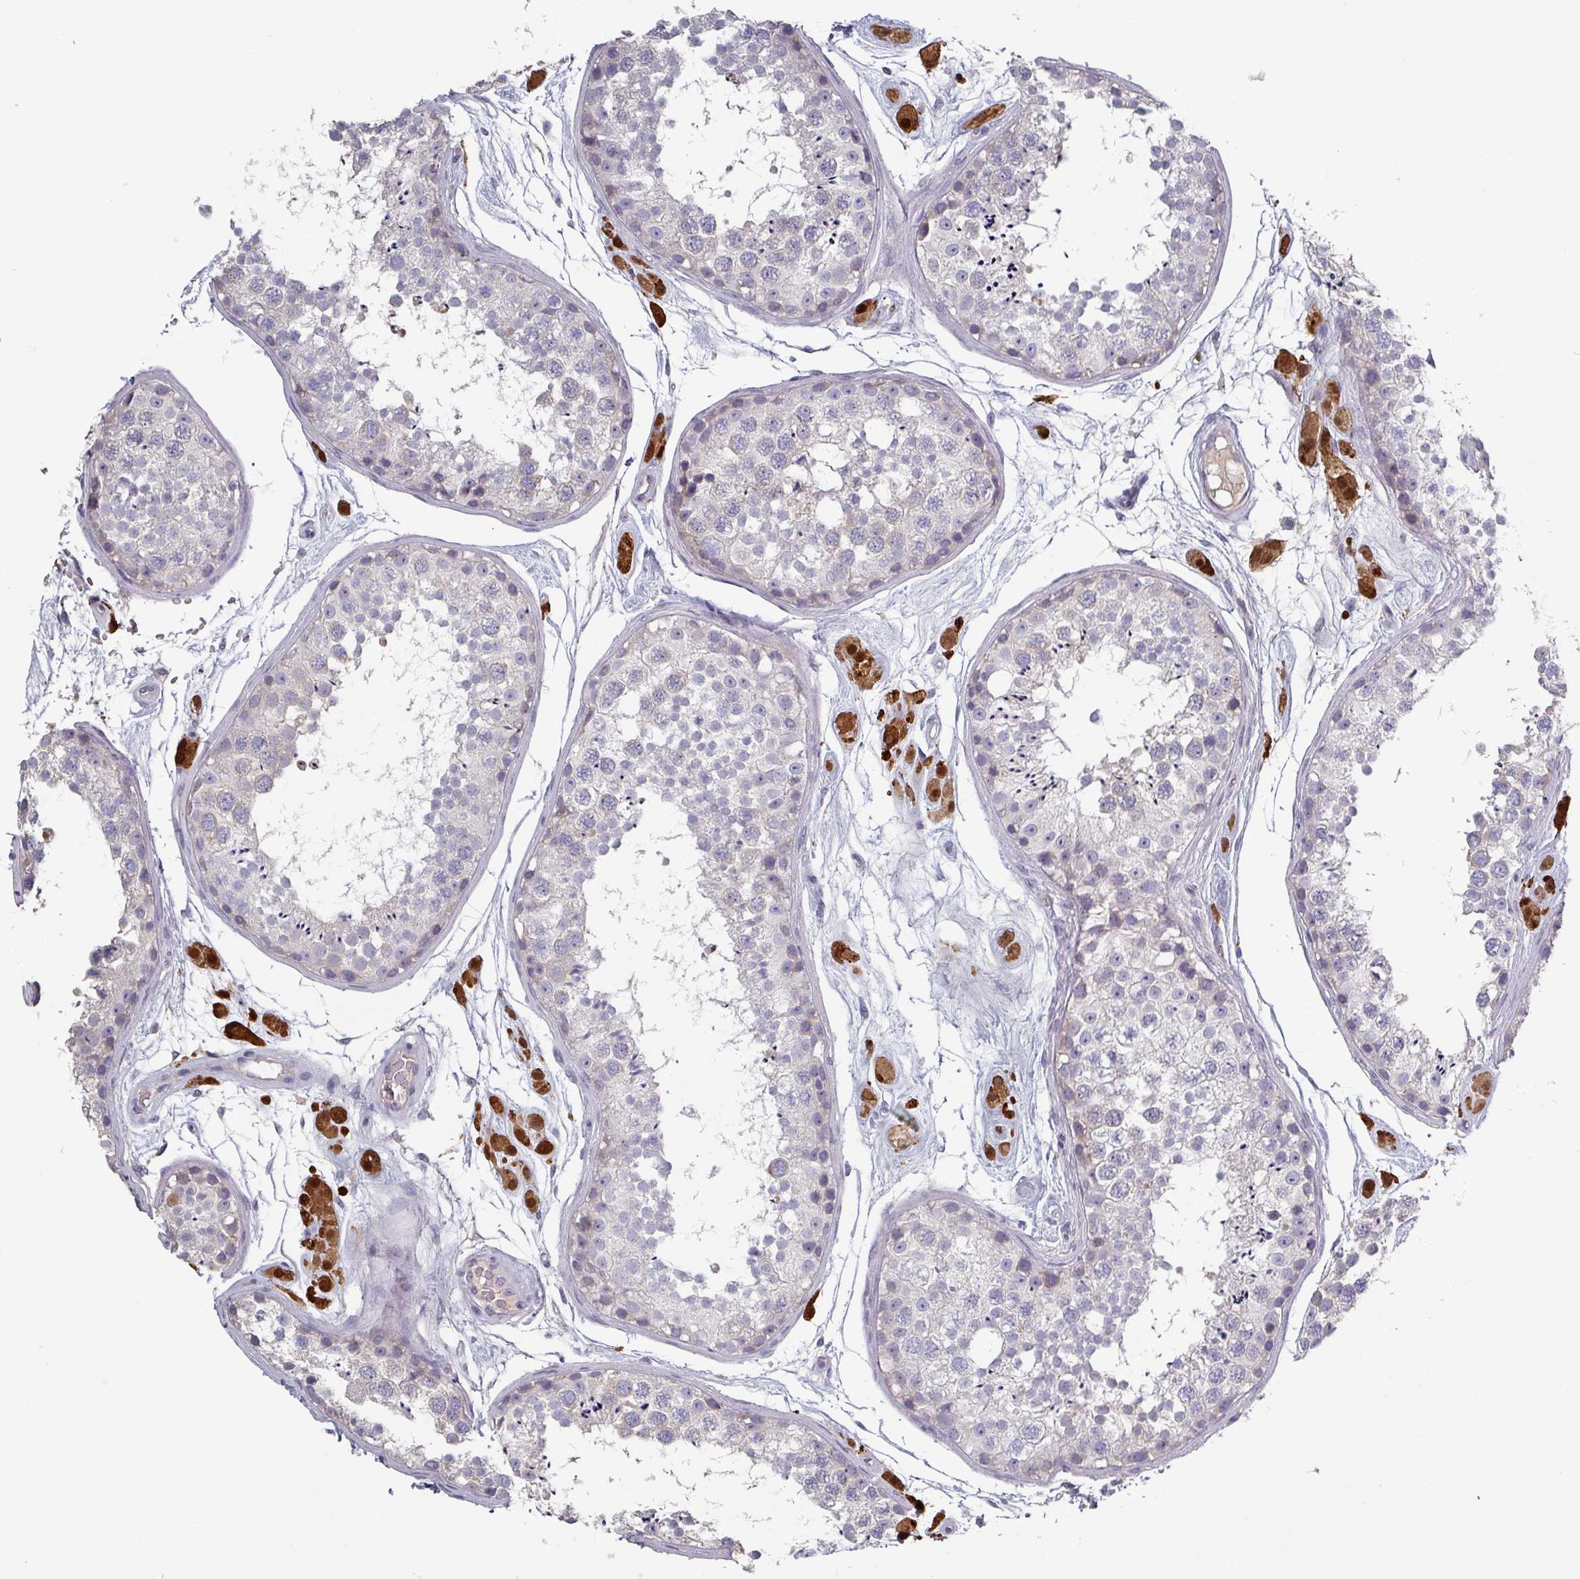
{"staining": {"intensity": "negative", "quantity": "none", "location": "none"}, "tissue": "testis", "cell_type": "Cells in seminiferous ducts", "image_type": "normal", "snomed": [{"axis": "morphology", "description": "Normal tissue, NOS"}, {"axis": "topography", "description": "Testis"}], "caption": "IHC photomicrograph of benign testis: human testis stained with DAB displays no significant protein expression in cells in seminiferous ducts.", "gene": "PRAMEF7", "patient": {"sex": "male", "age": 25}}